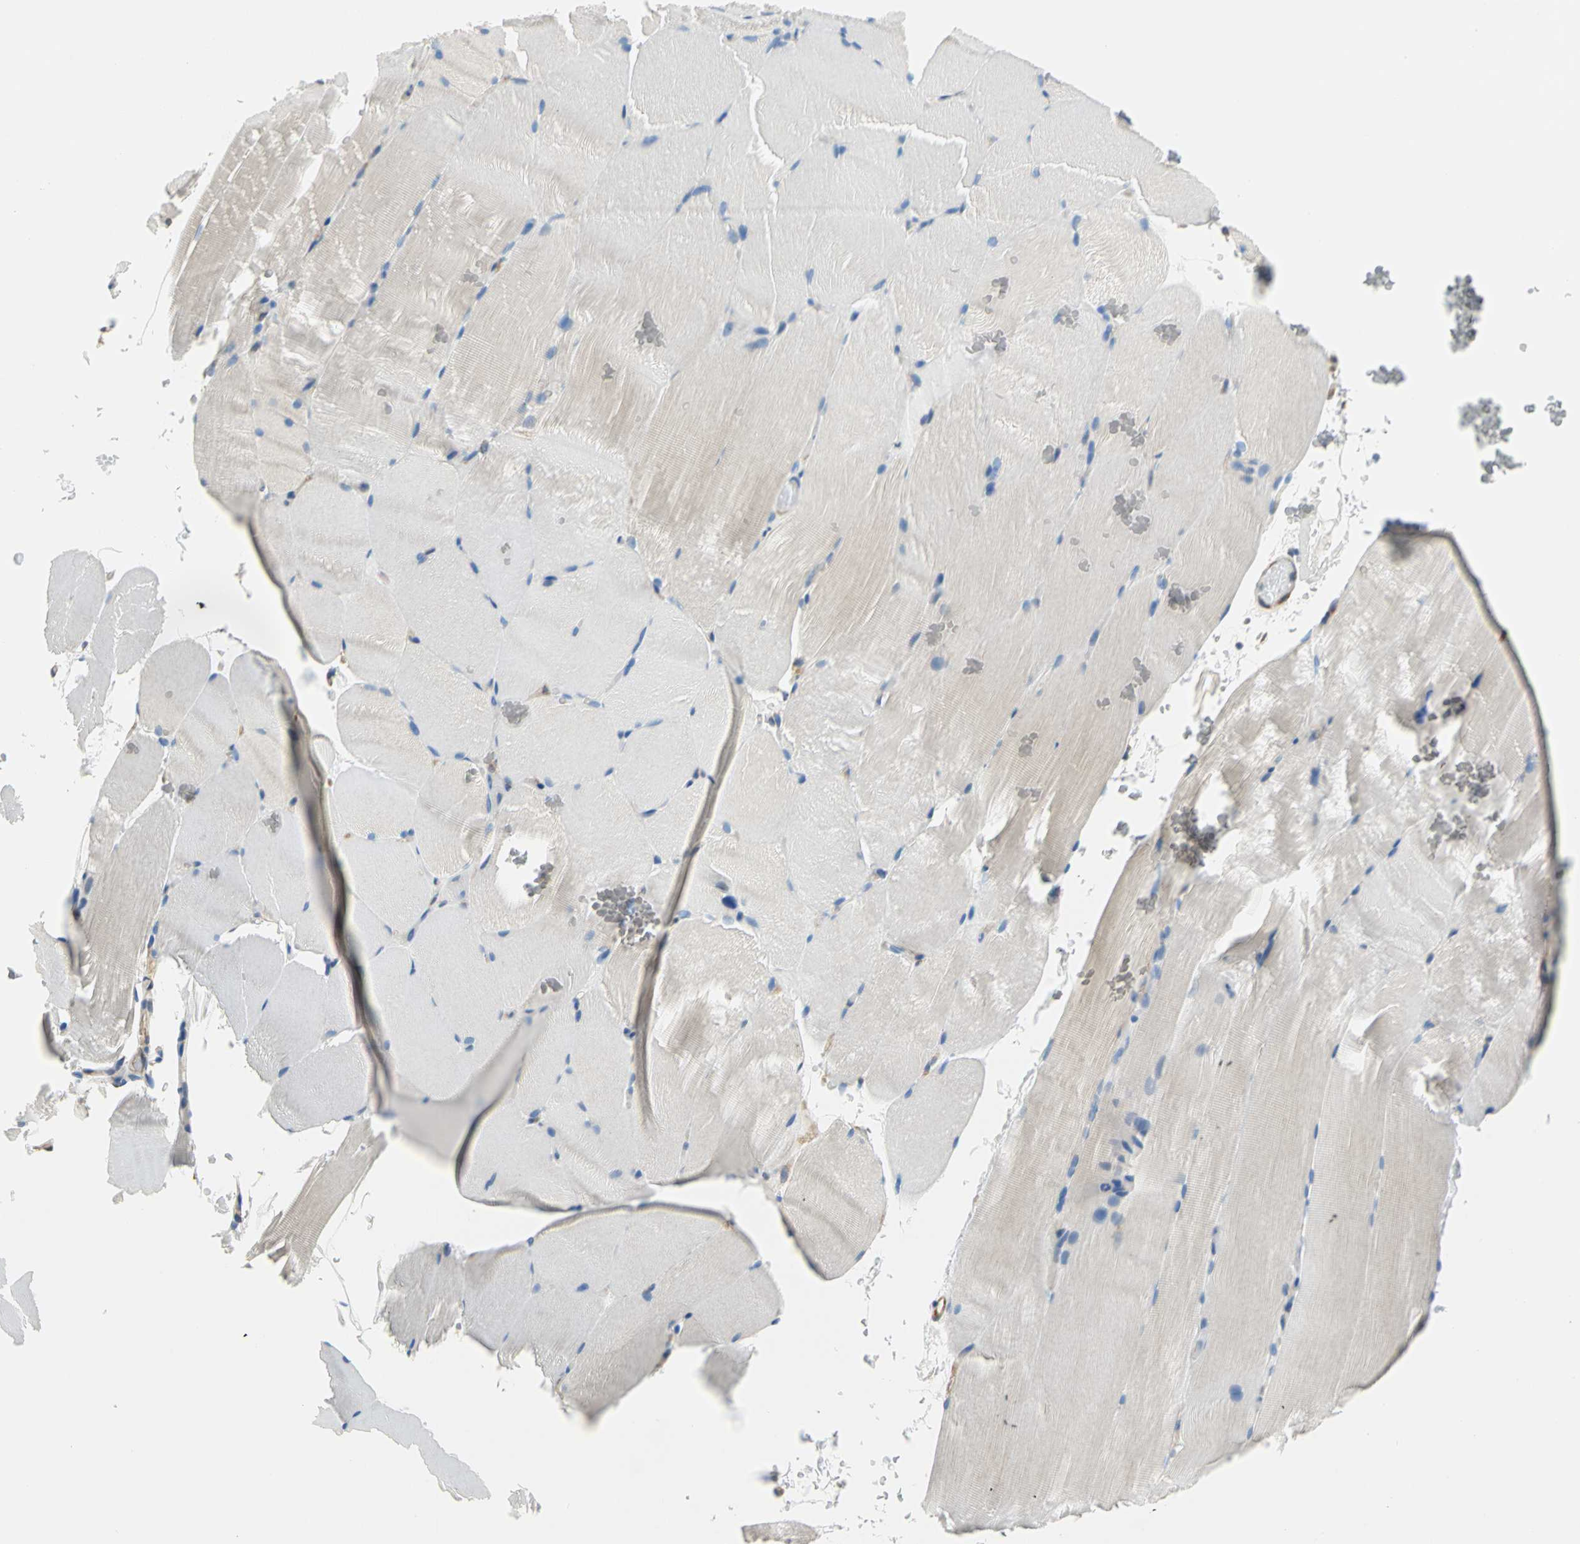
{"staining": {"intensity": "negative", "quantity": "none", "location": "none"}, "tissue": "skeletal muscle", "cell_type": "Myocytes", "image_type": "normal", "snomed": [{"axis": "morphology", "description": "Normal tissue, NOS"}, {"axis": "topography", "description": "Skeletal muscle"}, {"axis": "topography", "description": "Parathyroid gland"}], "caption": "Histopathology image shows no protein positivity in myocytes of benign skeletal muscle. (DAB (3,3'-diaminobenzidine) IHC visualized using brightfield microscopy, high magnification).", "gene": "TRIM25", "patient": {"sex": "female", "age": 37}}